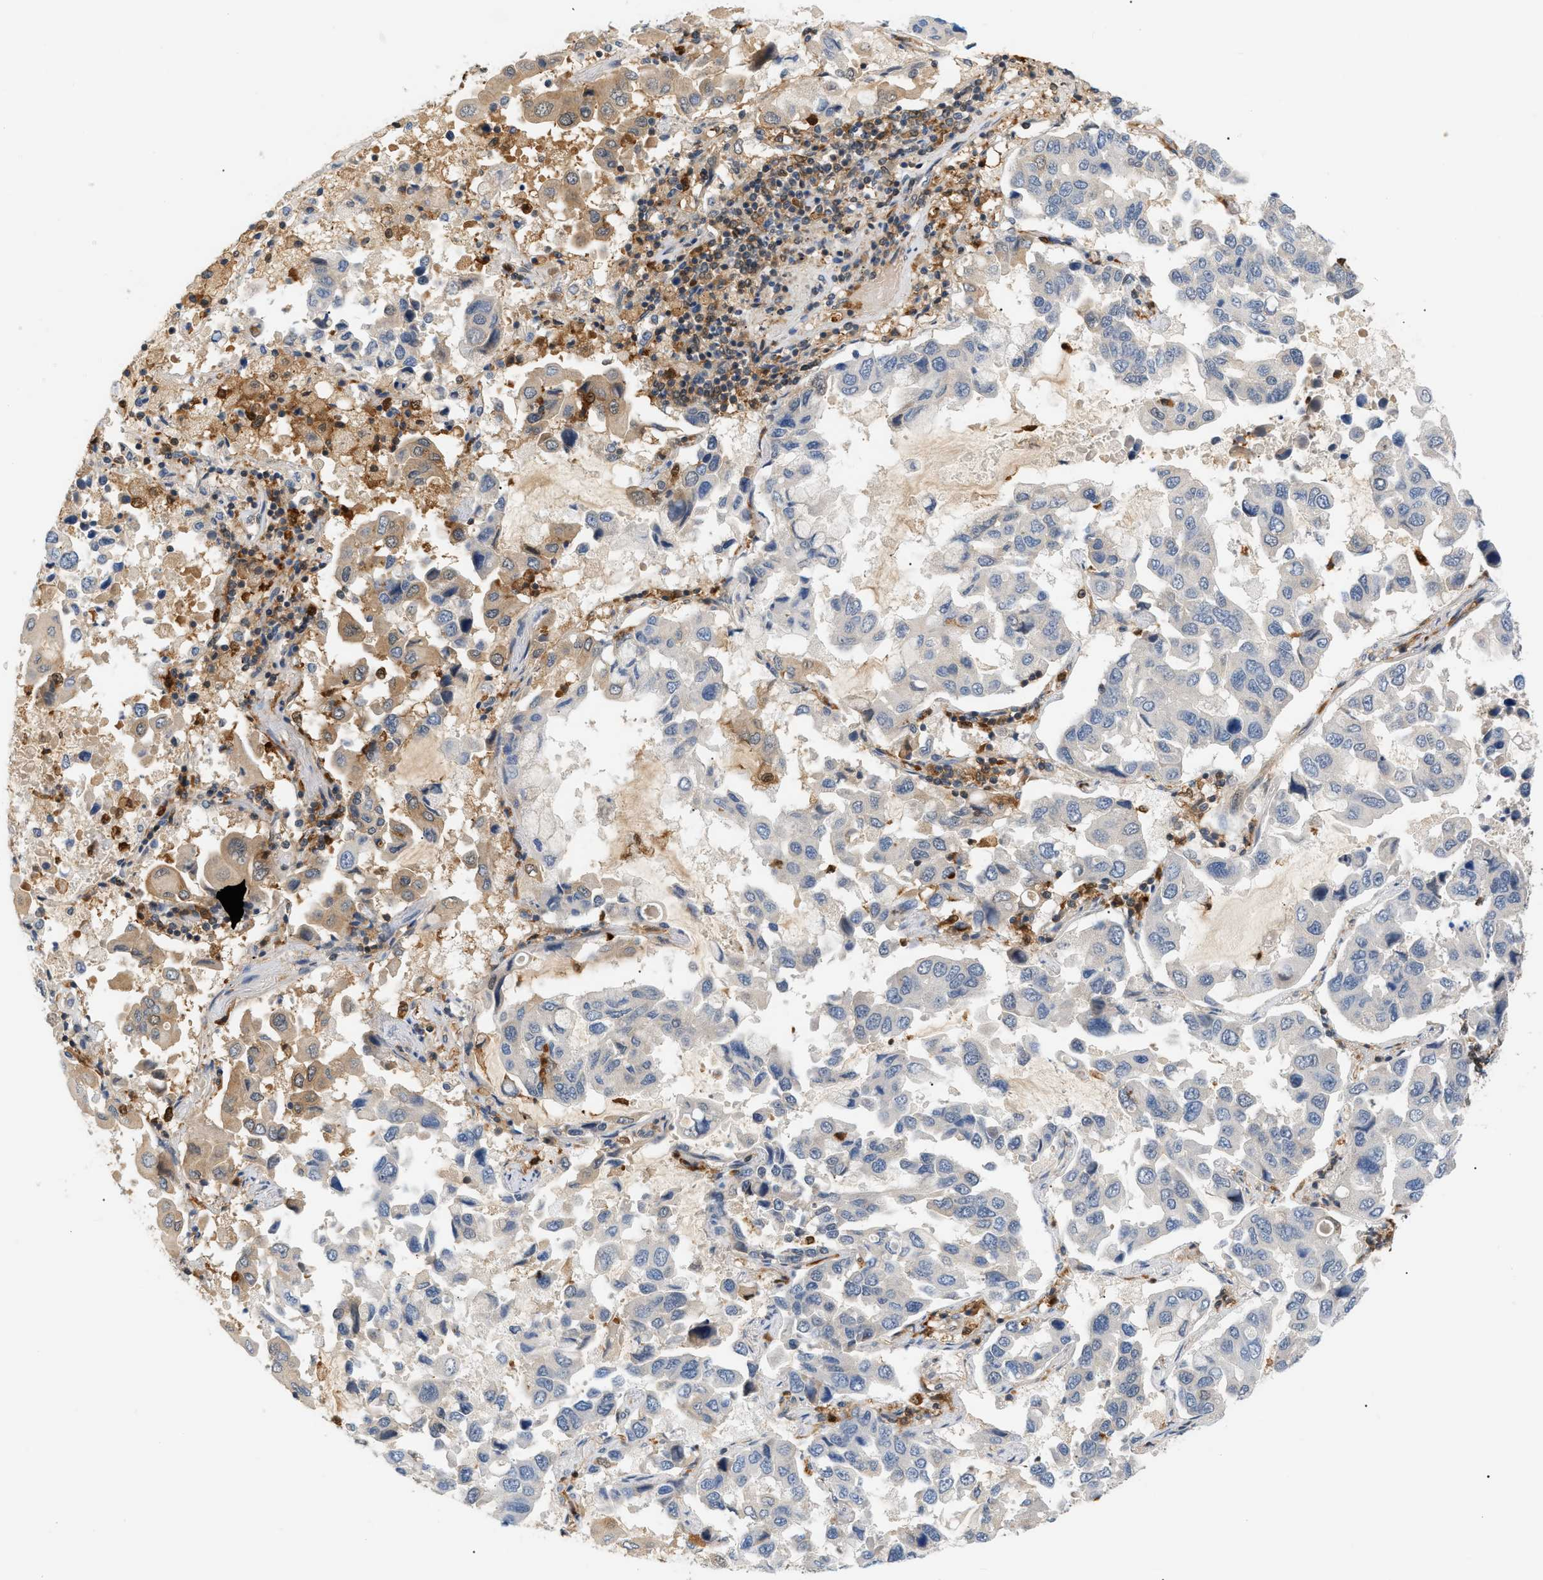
{"staining": {"intensity": "negative", "quantity": "none", "location": "none"}, "tissue": "lung cancer", "cell_type": "Tumor cells", "image_type": "cancer", "snomed": [{"axis": "morphology", "description": "Adenocarcinoma, NOS"}, {"axis": "topography", "description": "Lung"}], "caption": "Immunohistochemistry (IHC) histopathology image of human lung cancer (adenocarcinoma) stained for a protein (brown), which demonstrates no staining in tumor cells.", "gene": "PYCARD", "patient": {"sex": "male", "age": 64}}